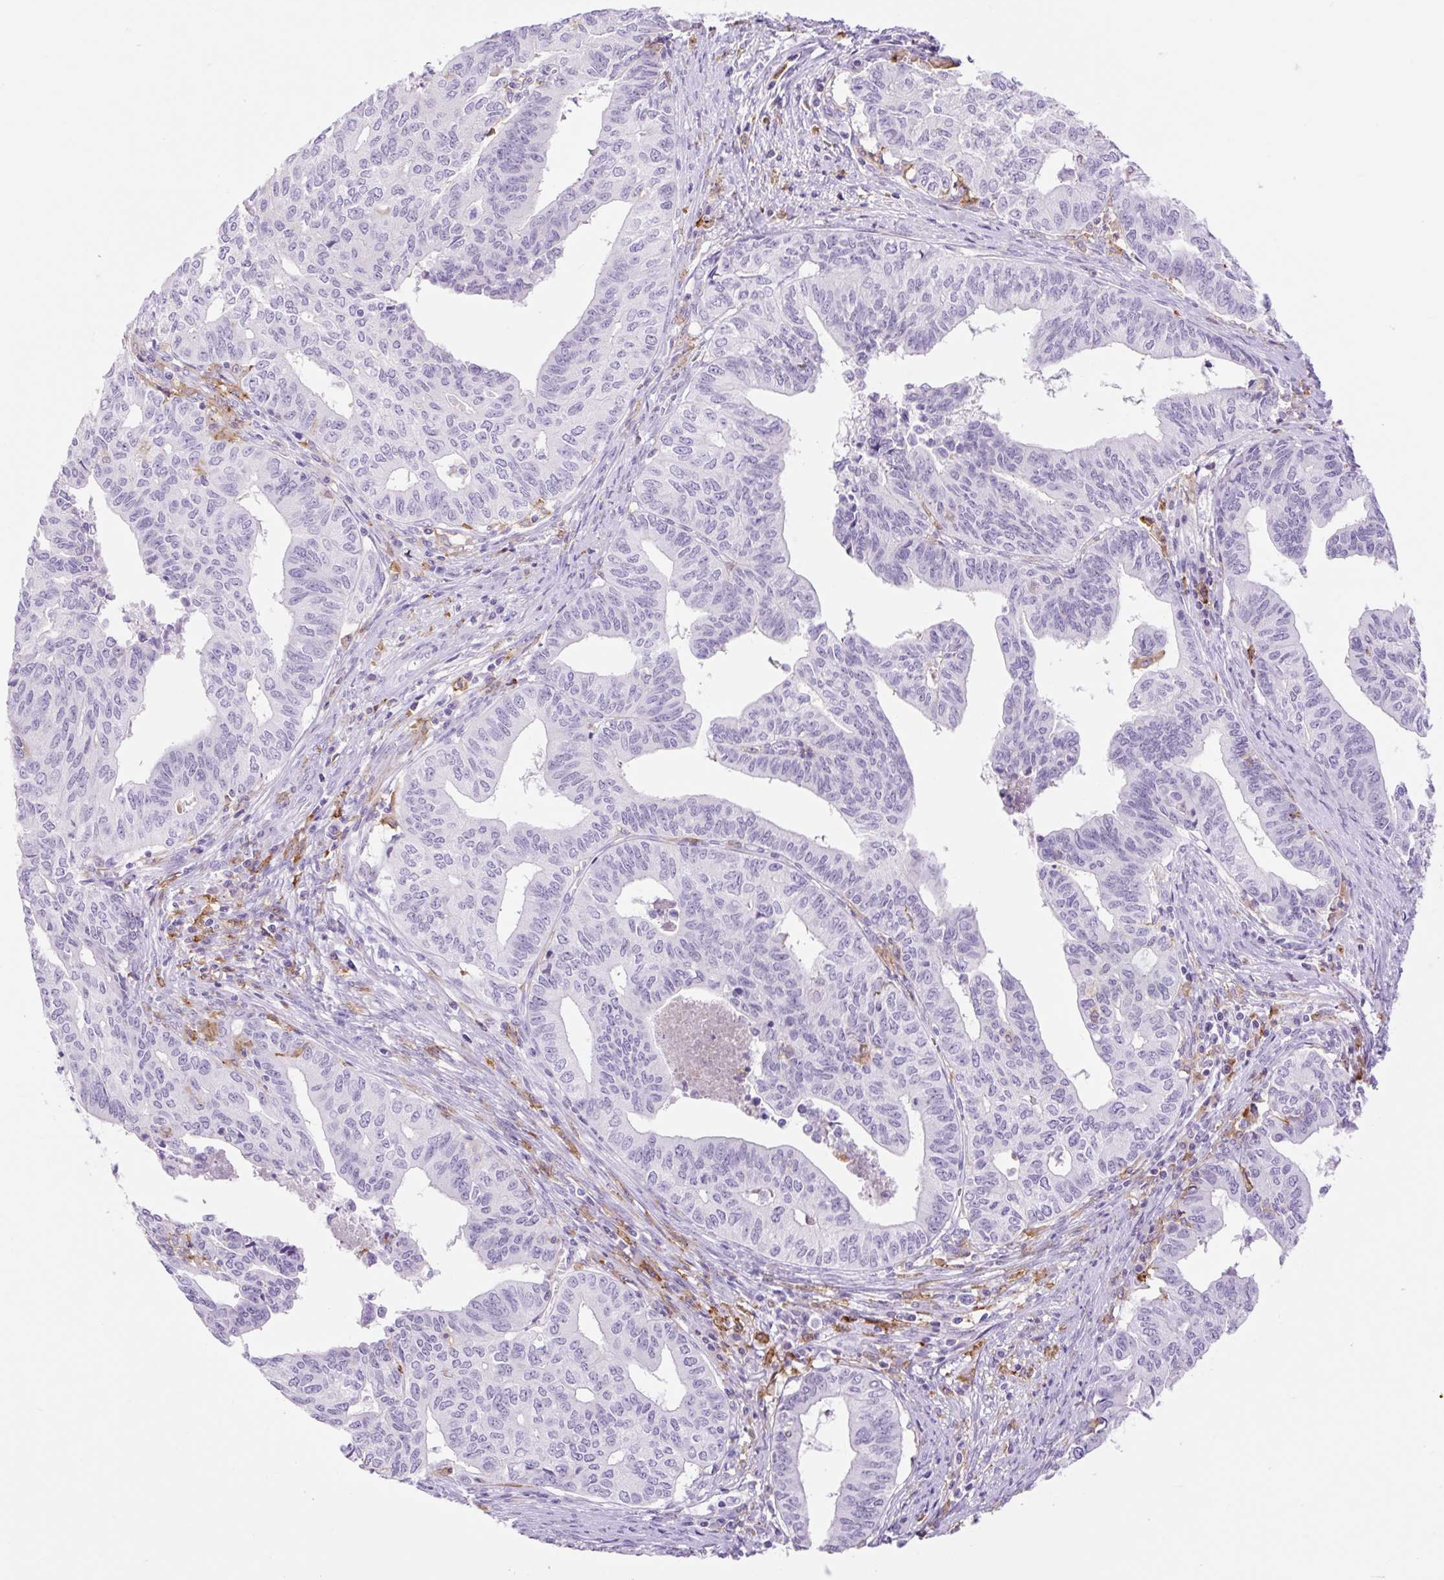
{"staining": {"intensity": "negative", "quantity": "none", "location": "none"}, "tissue": "endometrial cancer", "cell_type": "Tumor cells", "image_type": "cancer", "snomed": [{"axis": "morphology", "description": "Adenocarcinoma, NOS"}, {"axis": "topography", "description": "Endometrium"}], "caption": "High magnification brightfield microscopy of endometrial adenocarcinoma stained with DAB (brown) and counterstained with hematoxylin (blue): tumor cells show no significant expression.", "gene": "SIGLEC1", "patient": {"sex": "female", "age": 65}}